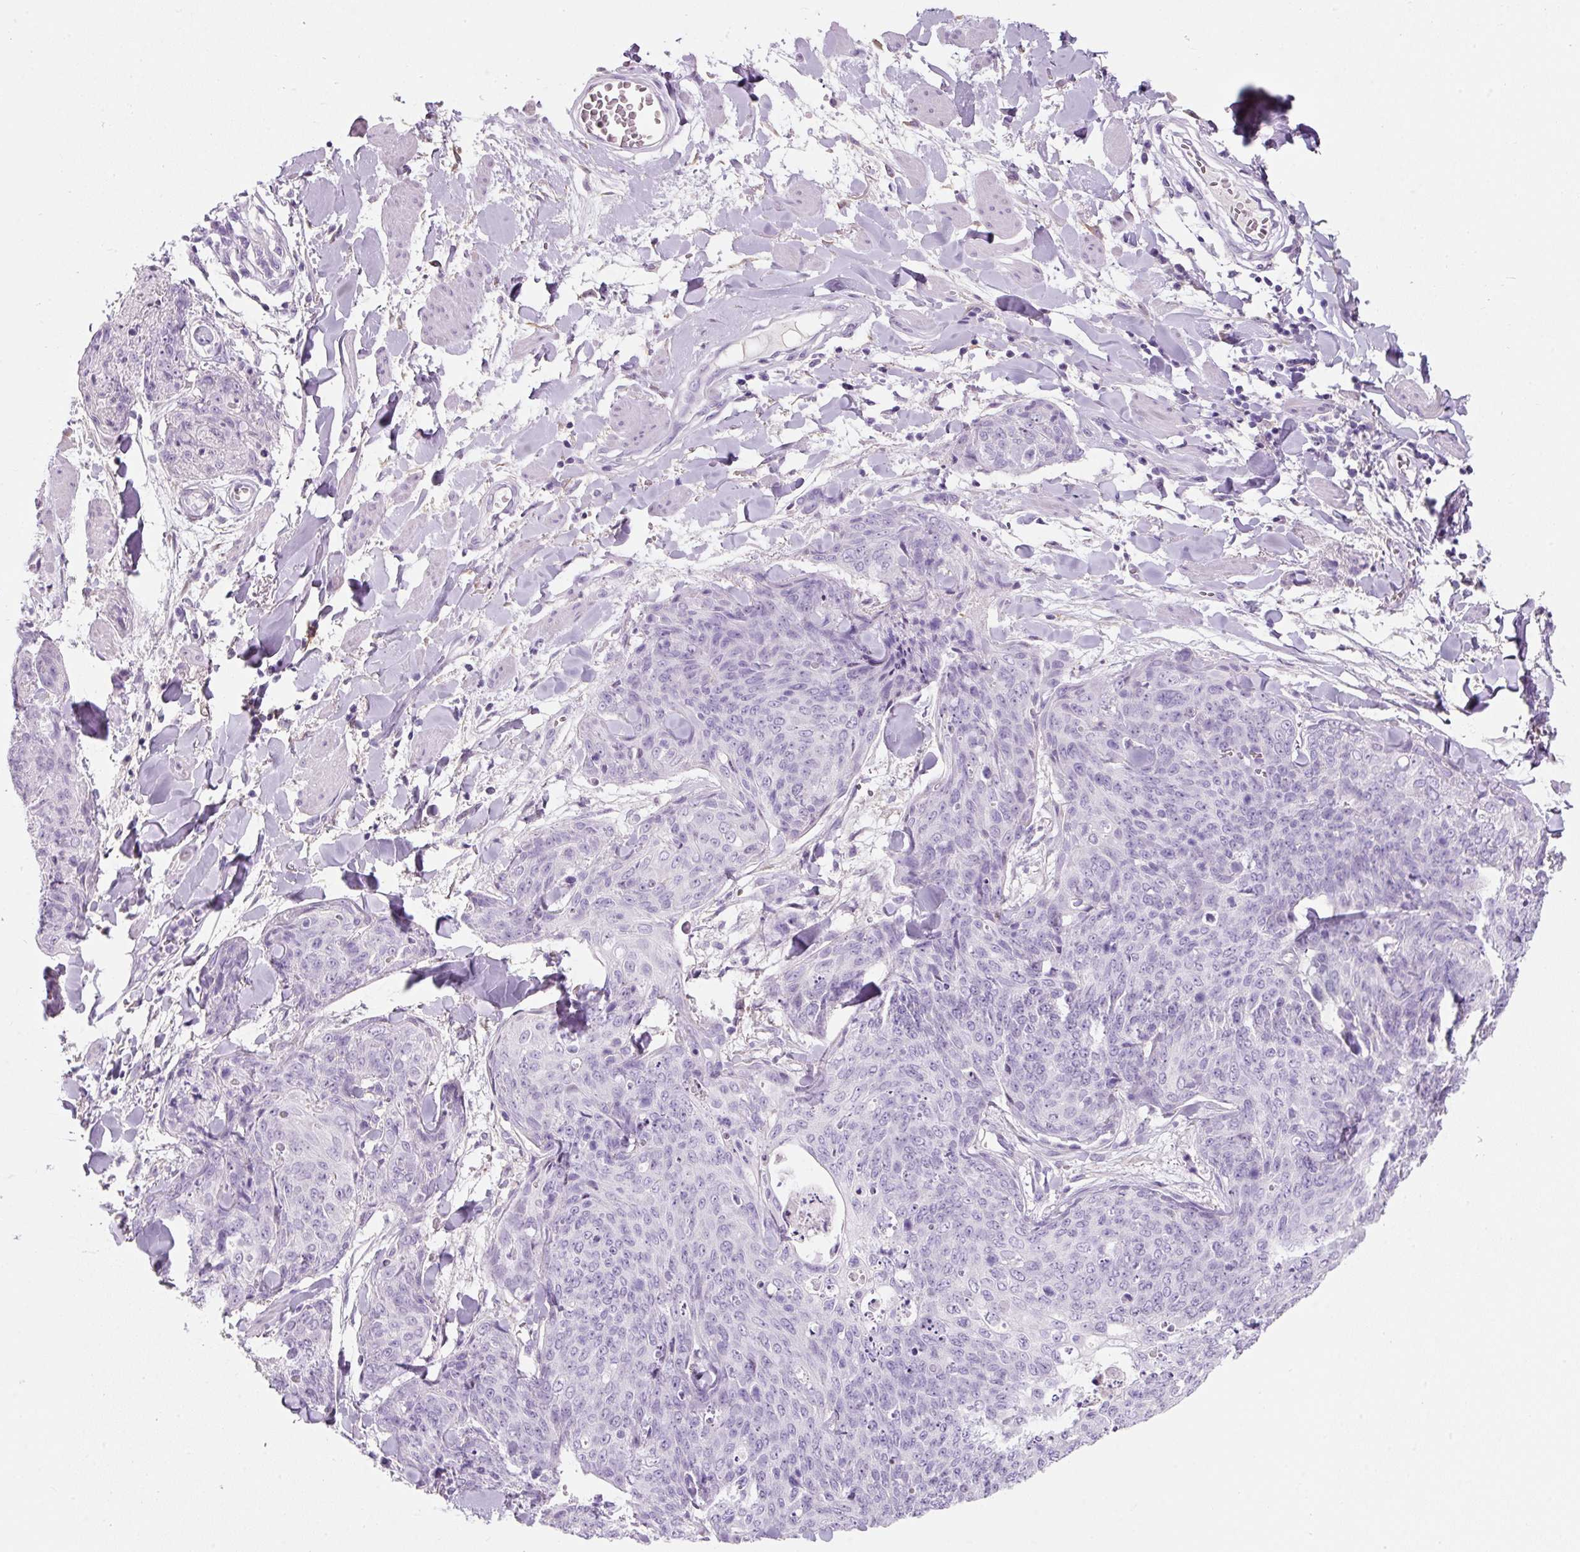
{"staining": {"intensity": "negative", "quantity": "none", "location": "none"}, "tissue": "skin cancer", "cell_type": "Tumor cells", "image_type": "cancer", "snomed": [{"axis": "morphology", "description": "Squamous cell carcinoma, NOS"}, {"axis": "topography", "description": "Skin"}, {"axis": "topography", "description": "Vulva"}], "caption": "Tumor cells show no significant protein expression in skin squamous cell carcinoma.", "gene": "DNM1", "patient": {"sex": "female", "age": 85}}